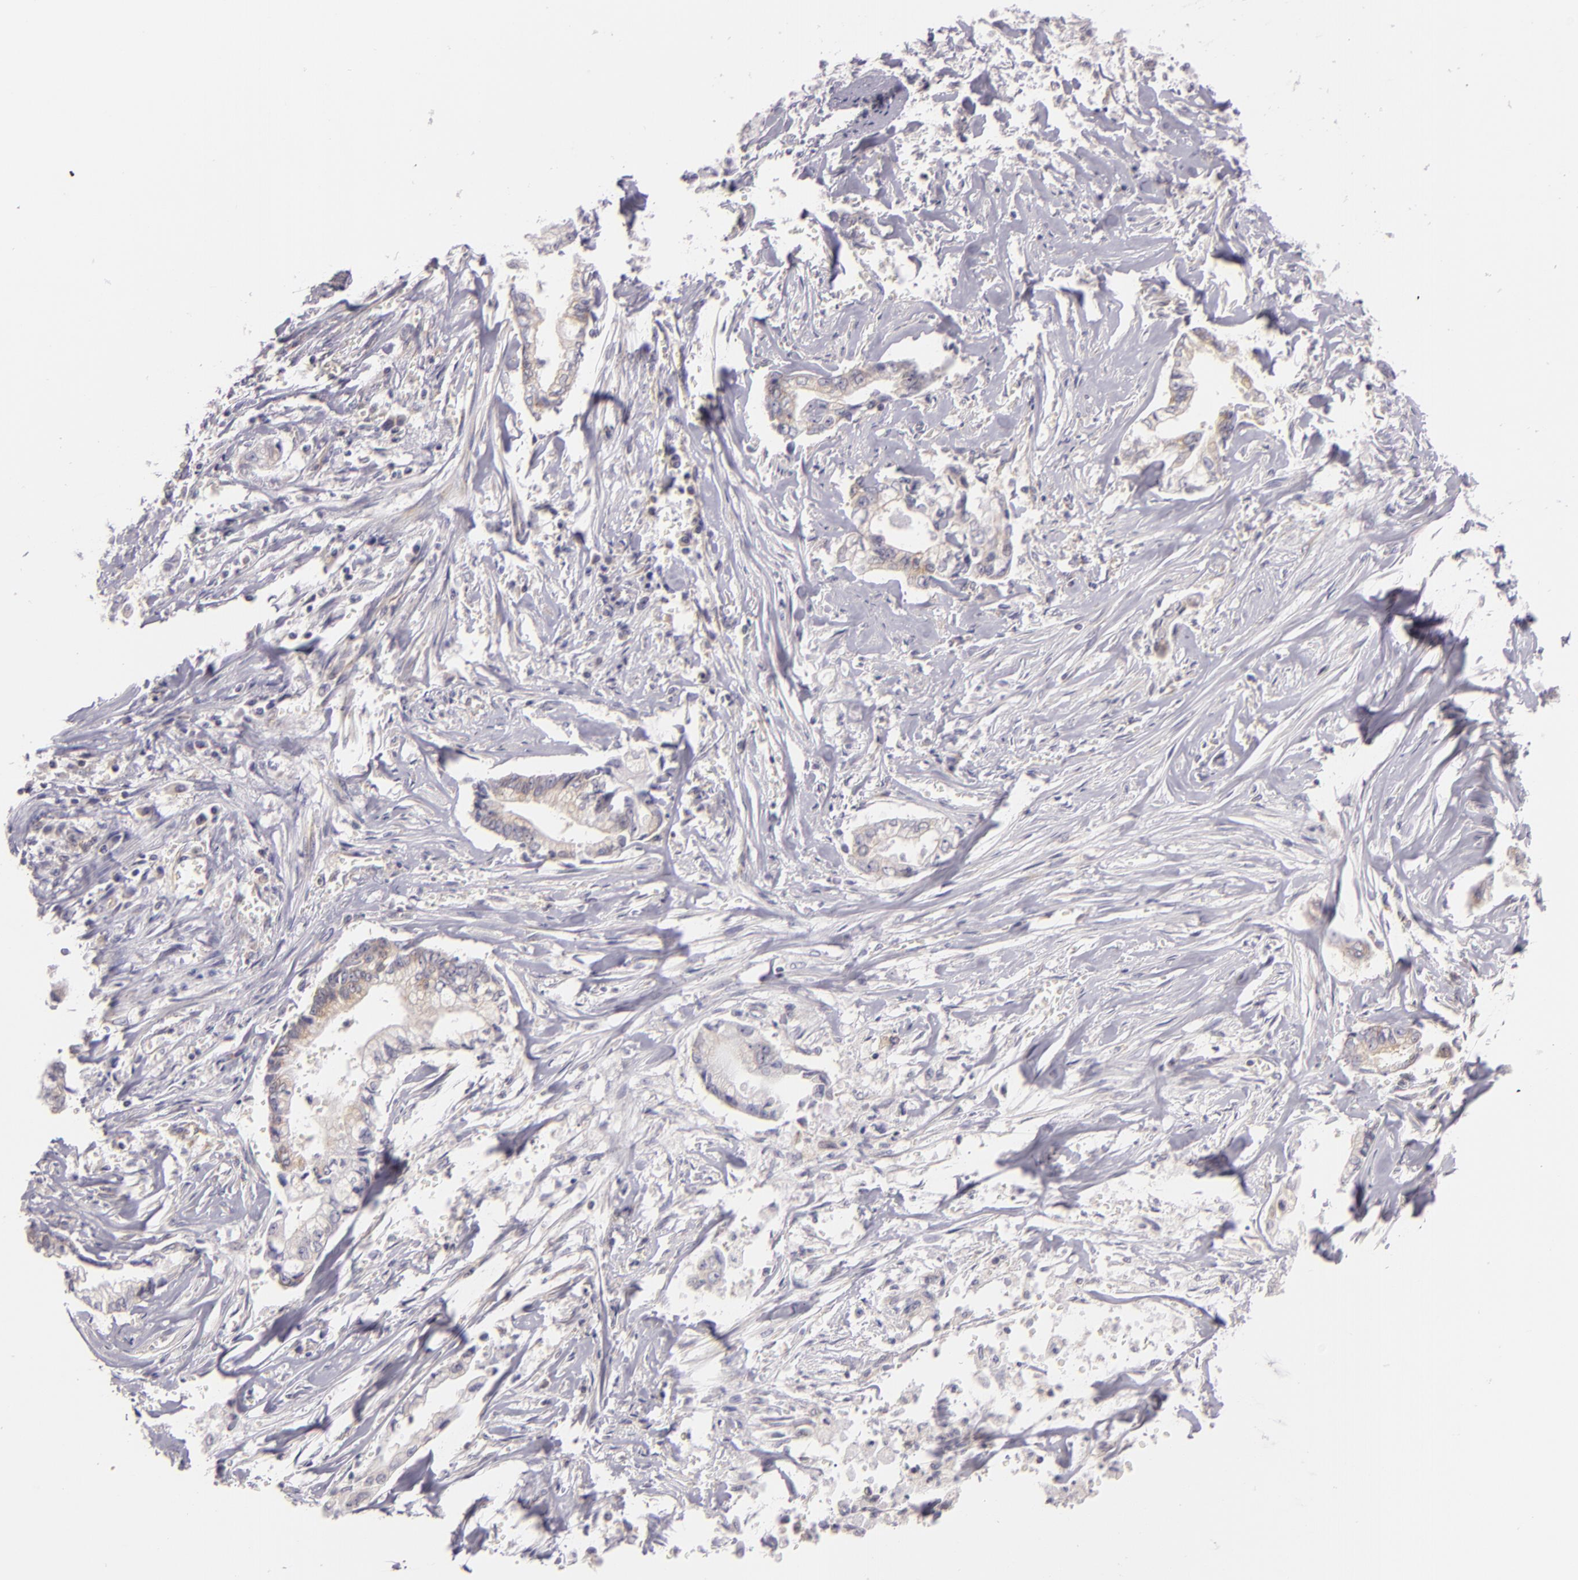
{"staining": {"intensity": "weak", "quantity": "<25%", "location": "cytoplasmic/membranous"}, "tissue": "liver cancer", "cell_type": "Tumor cells", "image_type": "cancer", "snomed": [{"axis": "morphology", "description": "Cholangiocarcinoma"}, {"axis": "topography", "description": "Liver"}], "caption": "Photomicrograph shows no protein positivity in tumor cells of cholangiocarcinoma (liver) tissue.", "gene": "UPF3B", "patient": {"sex": "male", "age": 57}}